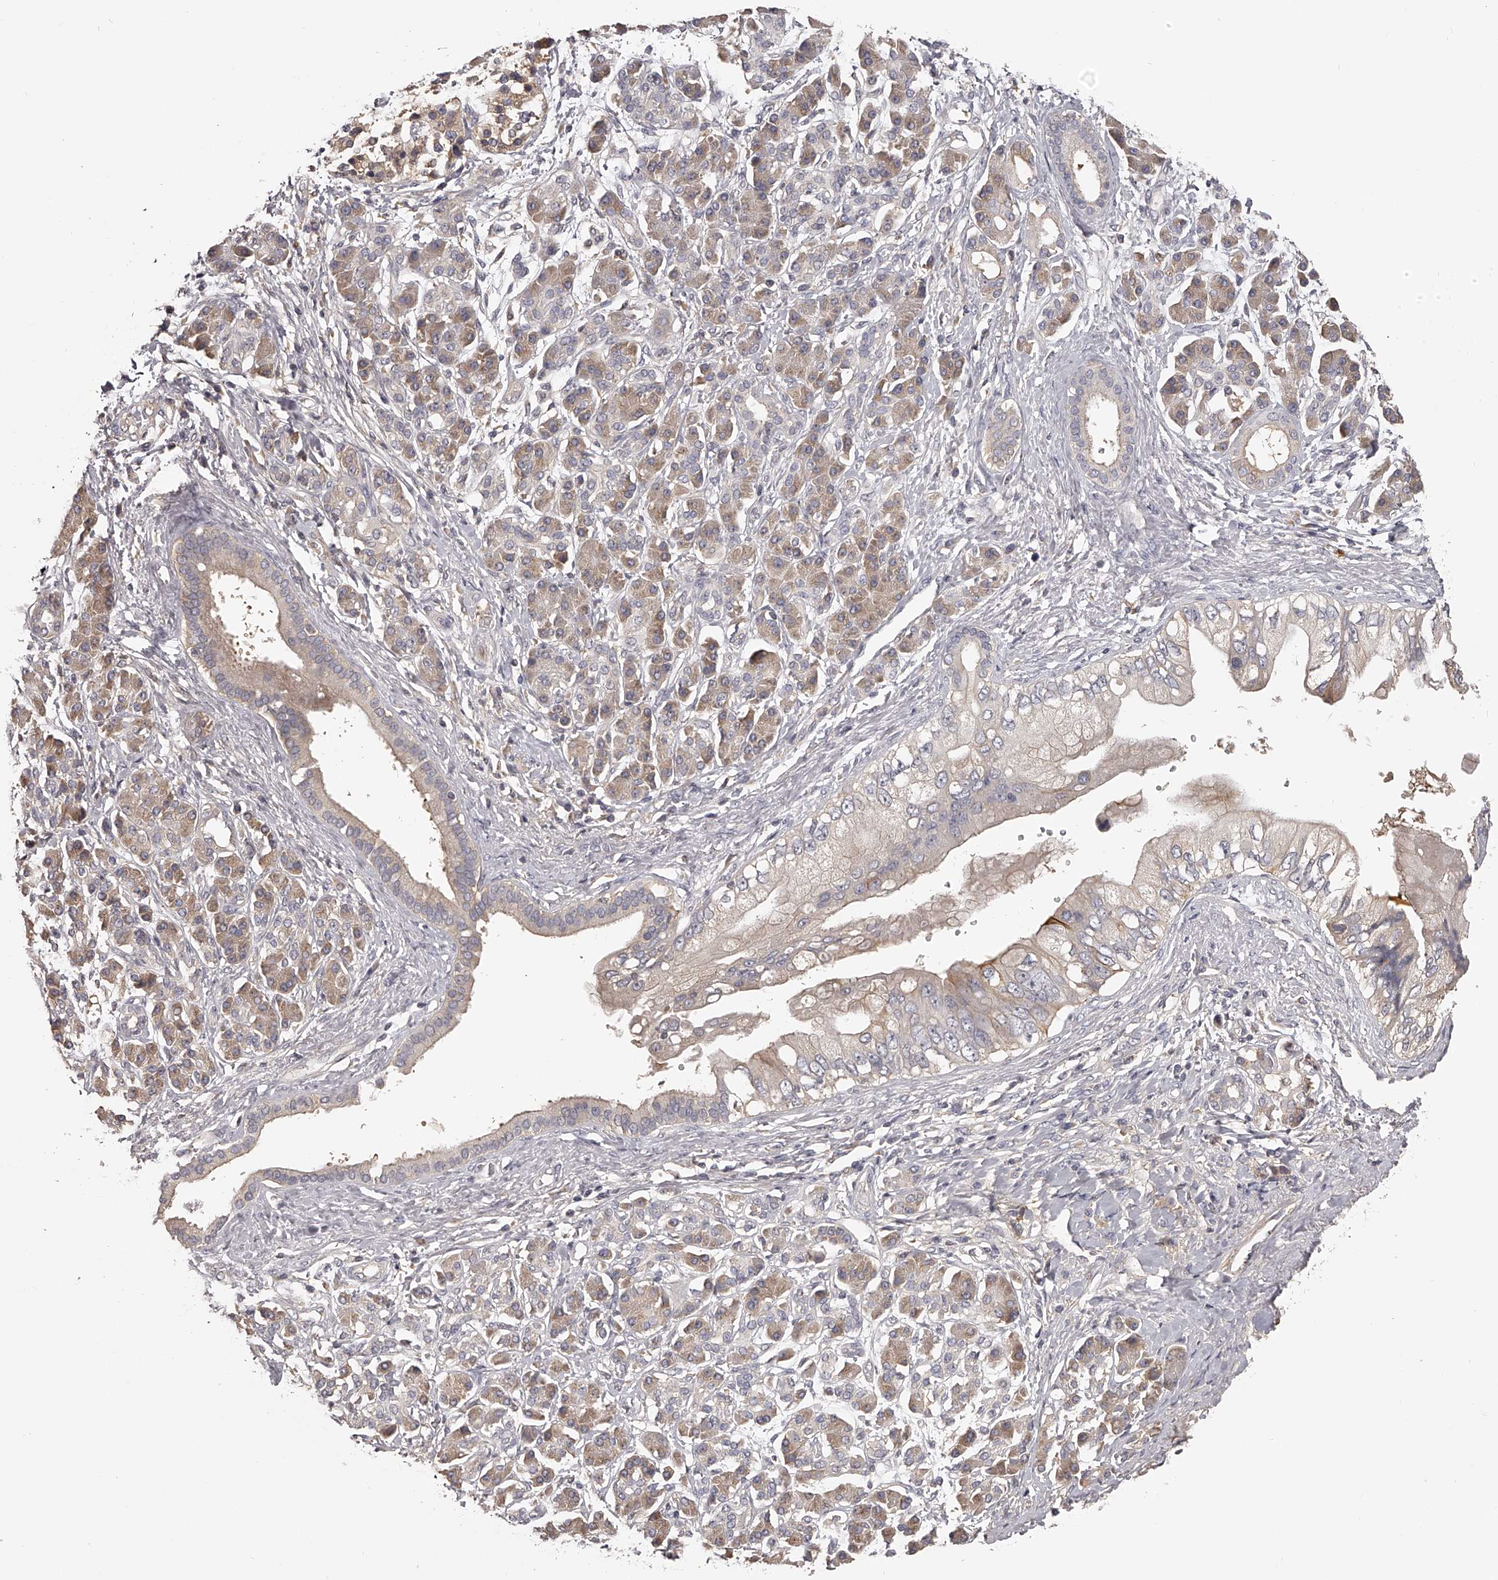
{"staining": {"intensity": "weak", "quantity": "<25%", "location": "cytoplasmic/membranous"}, "tissue": "pancreatic cancer", "cell_type": "Tumor cells", "image_type": "cancer", "snomed": [{"axis": "morphology", "description": "Adenocarcinoma, NOS"}, {"axis": "topography", "description": "Pancreas"}], "caption": "The IHC micrograph has no significant expression in tumor cells of pancreatic adenocarcinoma tissue. (DAB IHC with hematoxylin counter stain).", "gene": "TNN", "patient": {"sex": "female", "age": 56}}